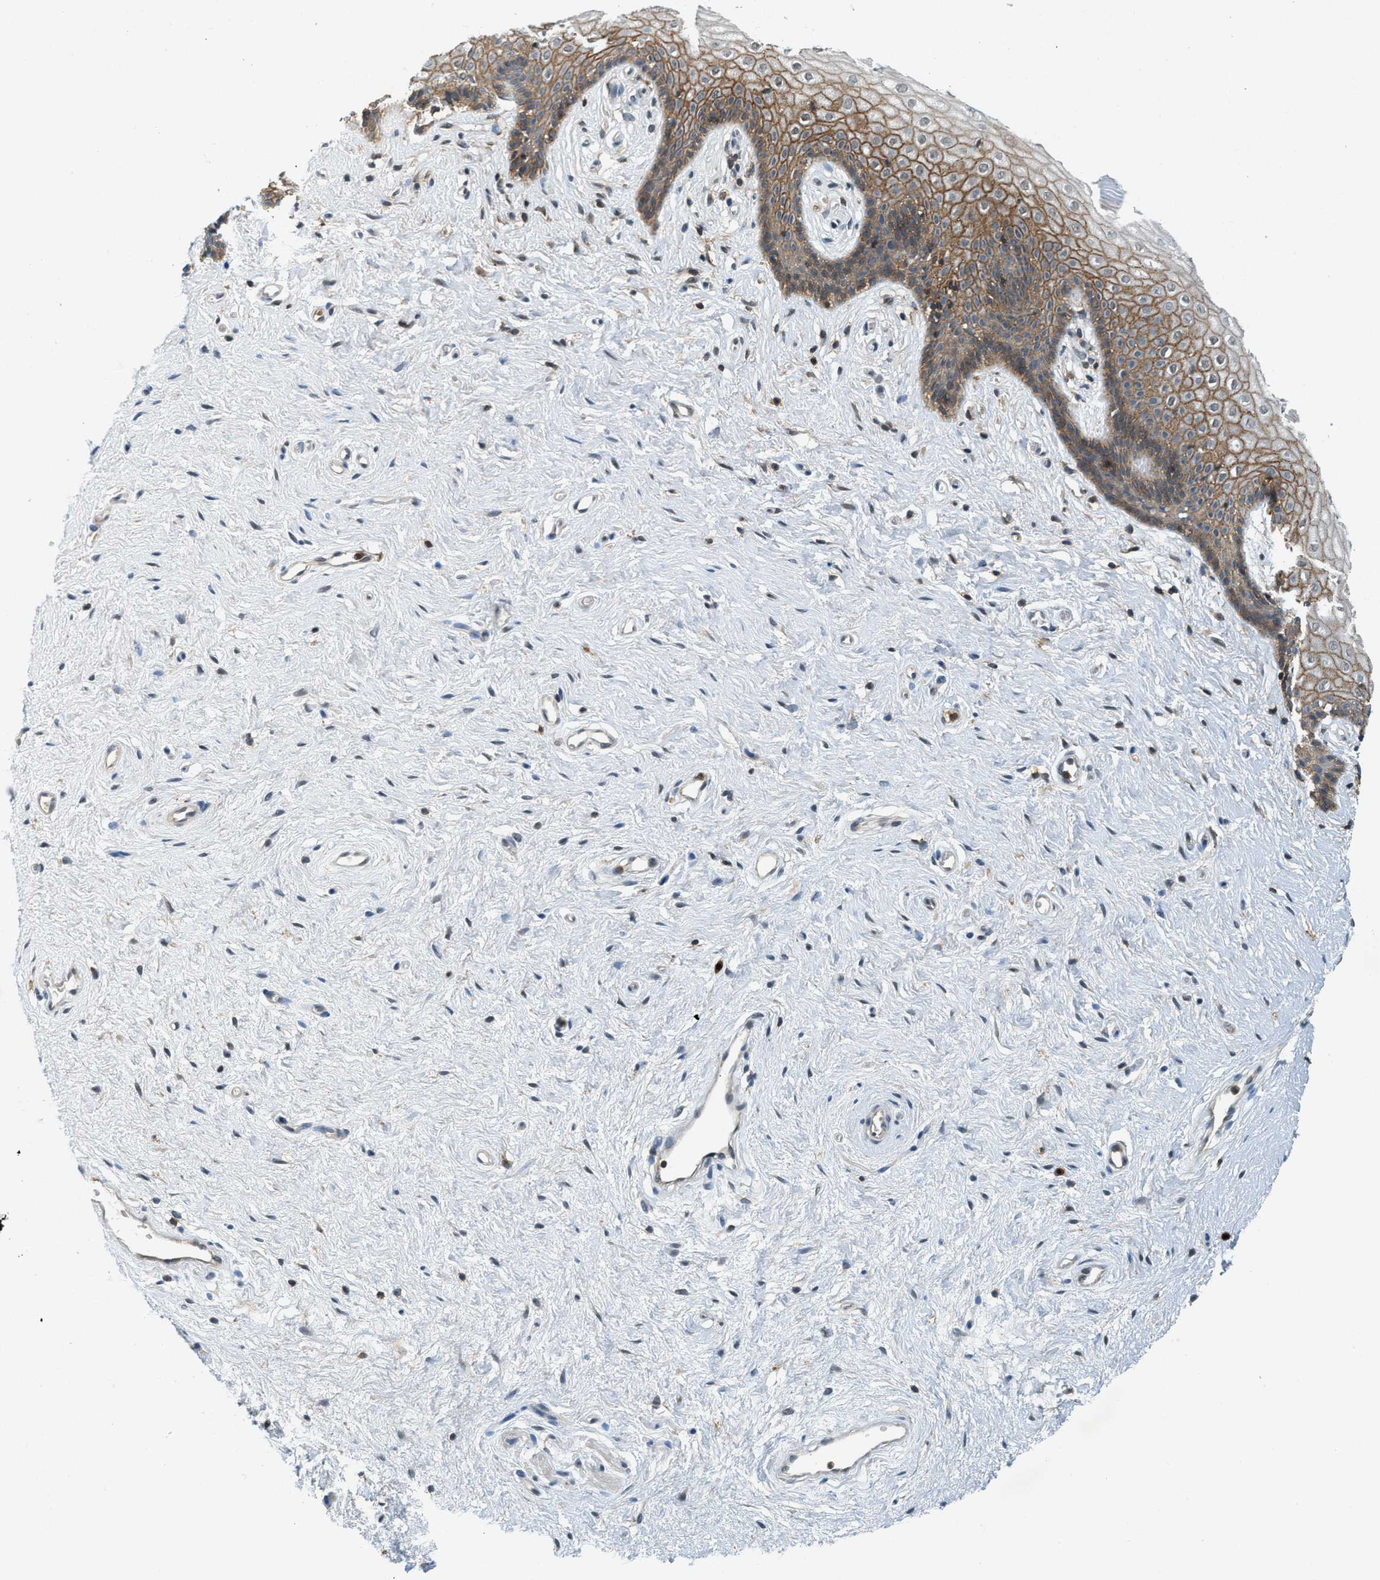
{"staining": {"intensity": "moderate", "quantity": ">75%", "location": "cytoplasmic/membranous"}, "tissue": "vagina", "cell_type": "Squamous epithelial cells", "image_type": "normal", "snomed": [{"axis": "morphology", "description": "Normal tissue, NOS"}, {"axis": "topography", "description": "Vagina"}], "caption": "IHC (DAB (3,3'-diaminobenzidine)) staining of normal vagina displays moderate cytoplasmic/membranous protein positivity in approximately >75% of squamous epithelial cells.", "gene": "GMPPB", "patient": {"sex": "female", "age": 44}}